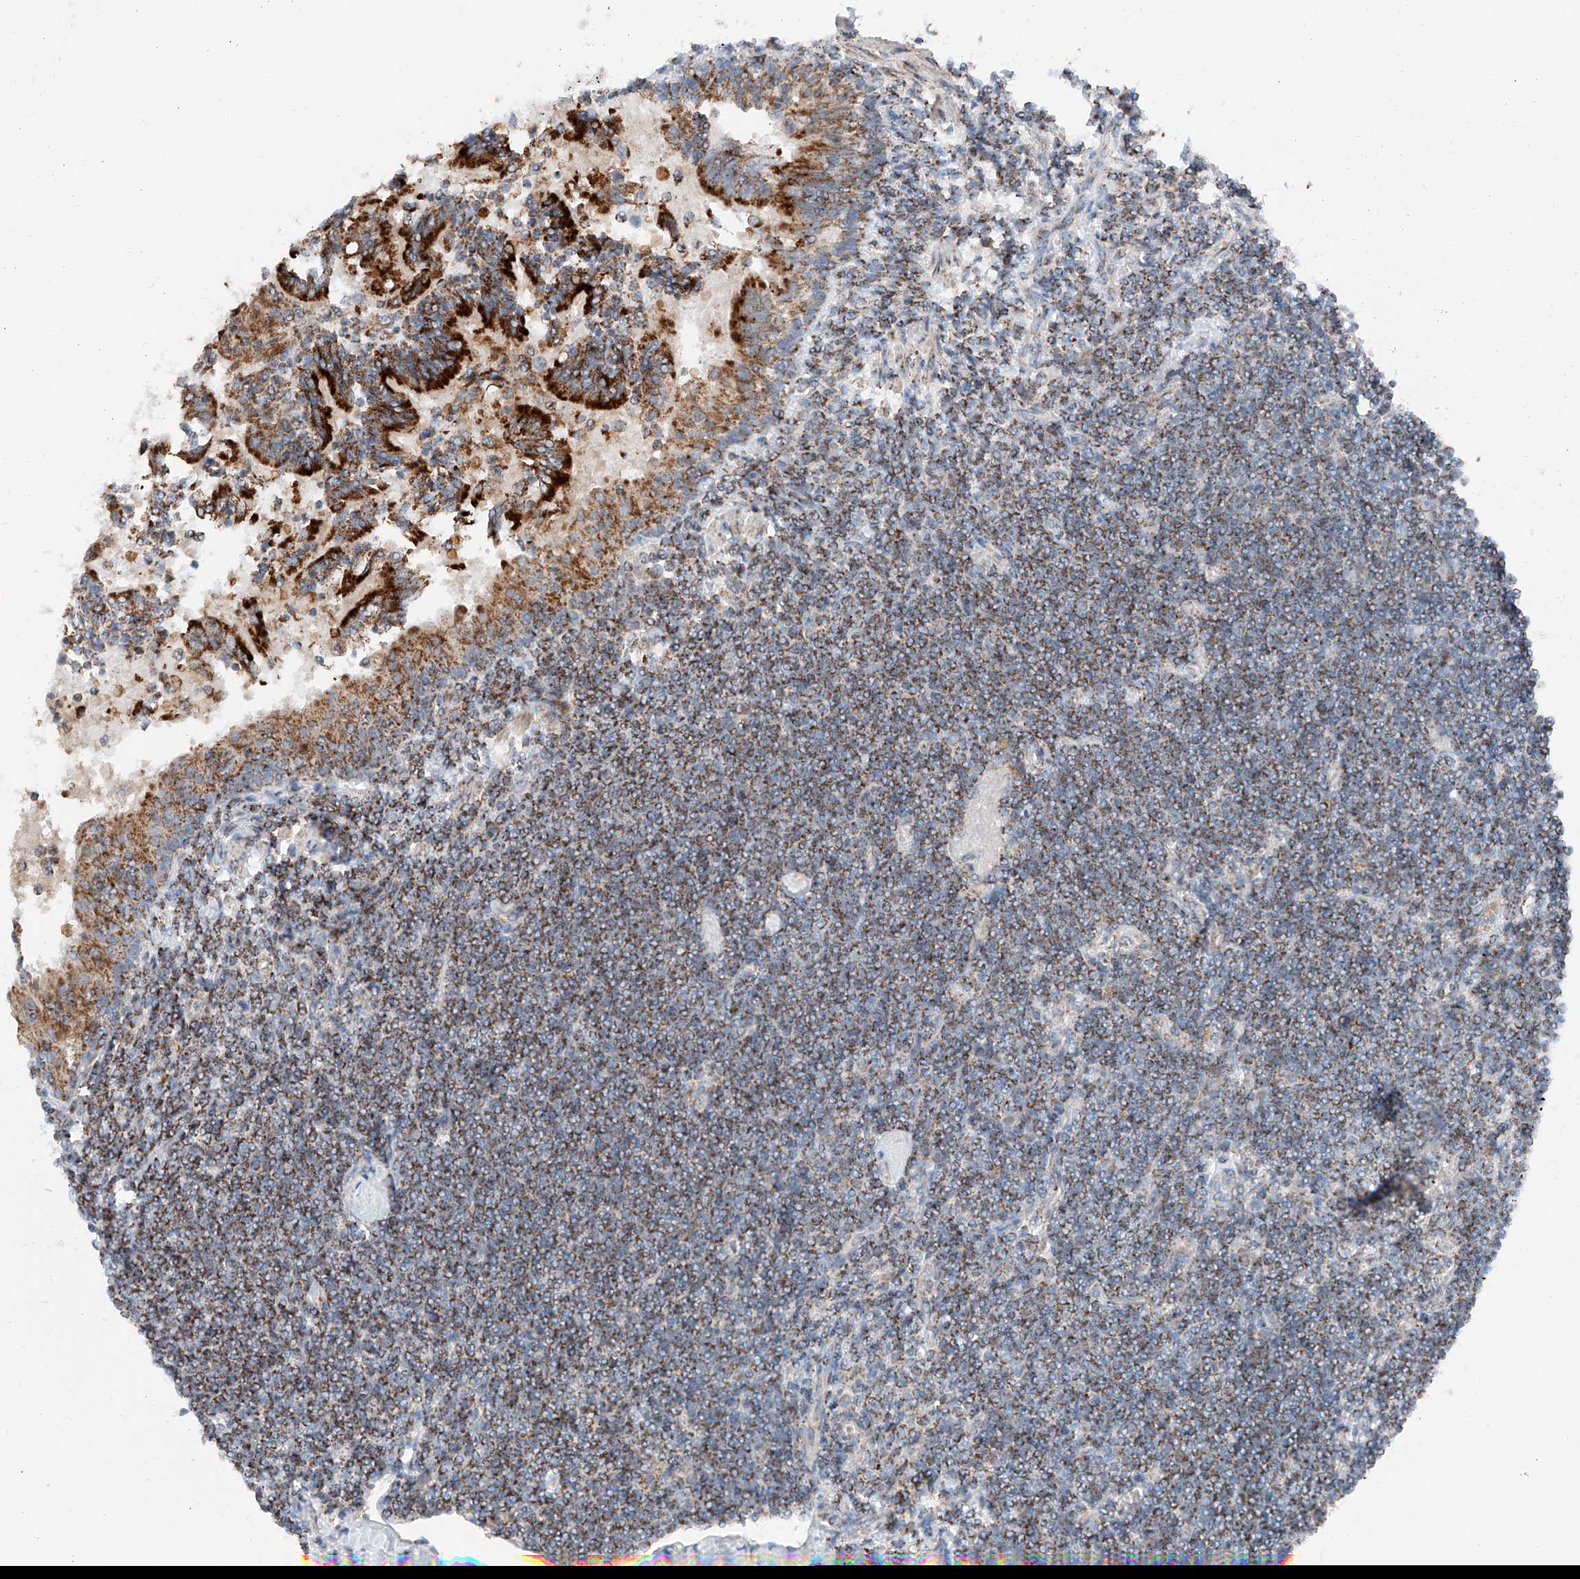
{"staining": {"intensity": "moderate", "quantity": ">75%", "location": "cytoplasmic/membranous"}, "tissue": "lymphoma", "cell_type": "Tumor cells", "image_type": "cancer", "snomed": [{"axis": "morphology", "description": "Malignant lymphoma, non-Hodgkin's type, Low grade"}, {"axis": "topography", "description": "Lung"}], "caption": "Immunohistochemical staining of human low-grade malignant lymphoma, non-Hodgkin's type displays moderate cytoplasmic/membranous protein staining in approximately >75% of tumor cells.", "gene": "MRAP", "patient": {"sex": "female", "age": 71}}